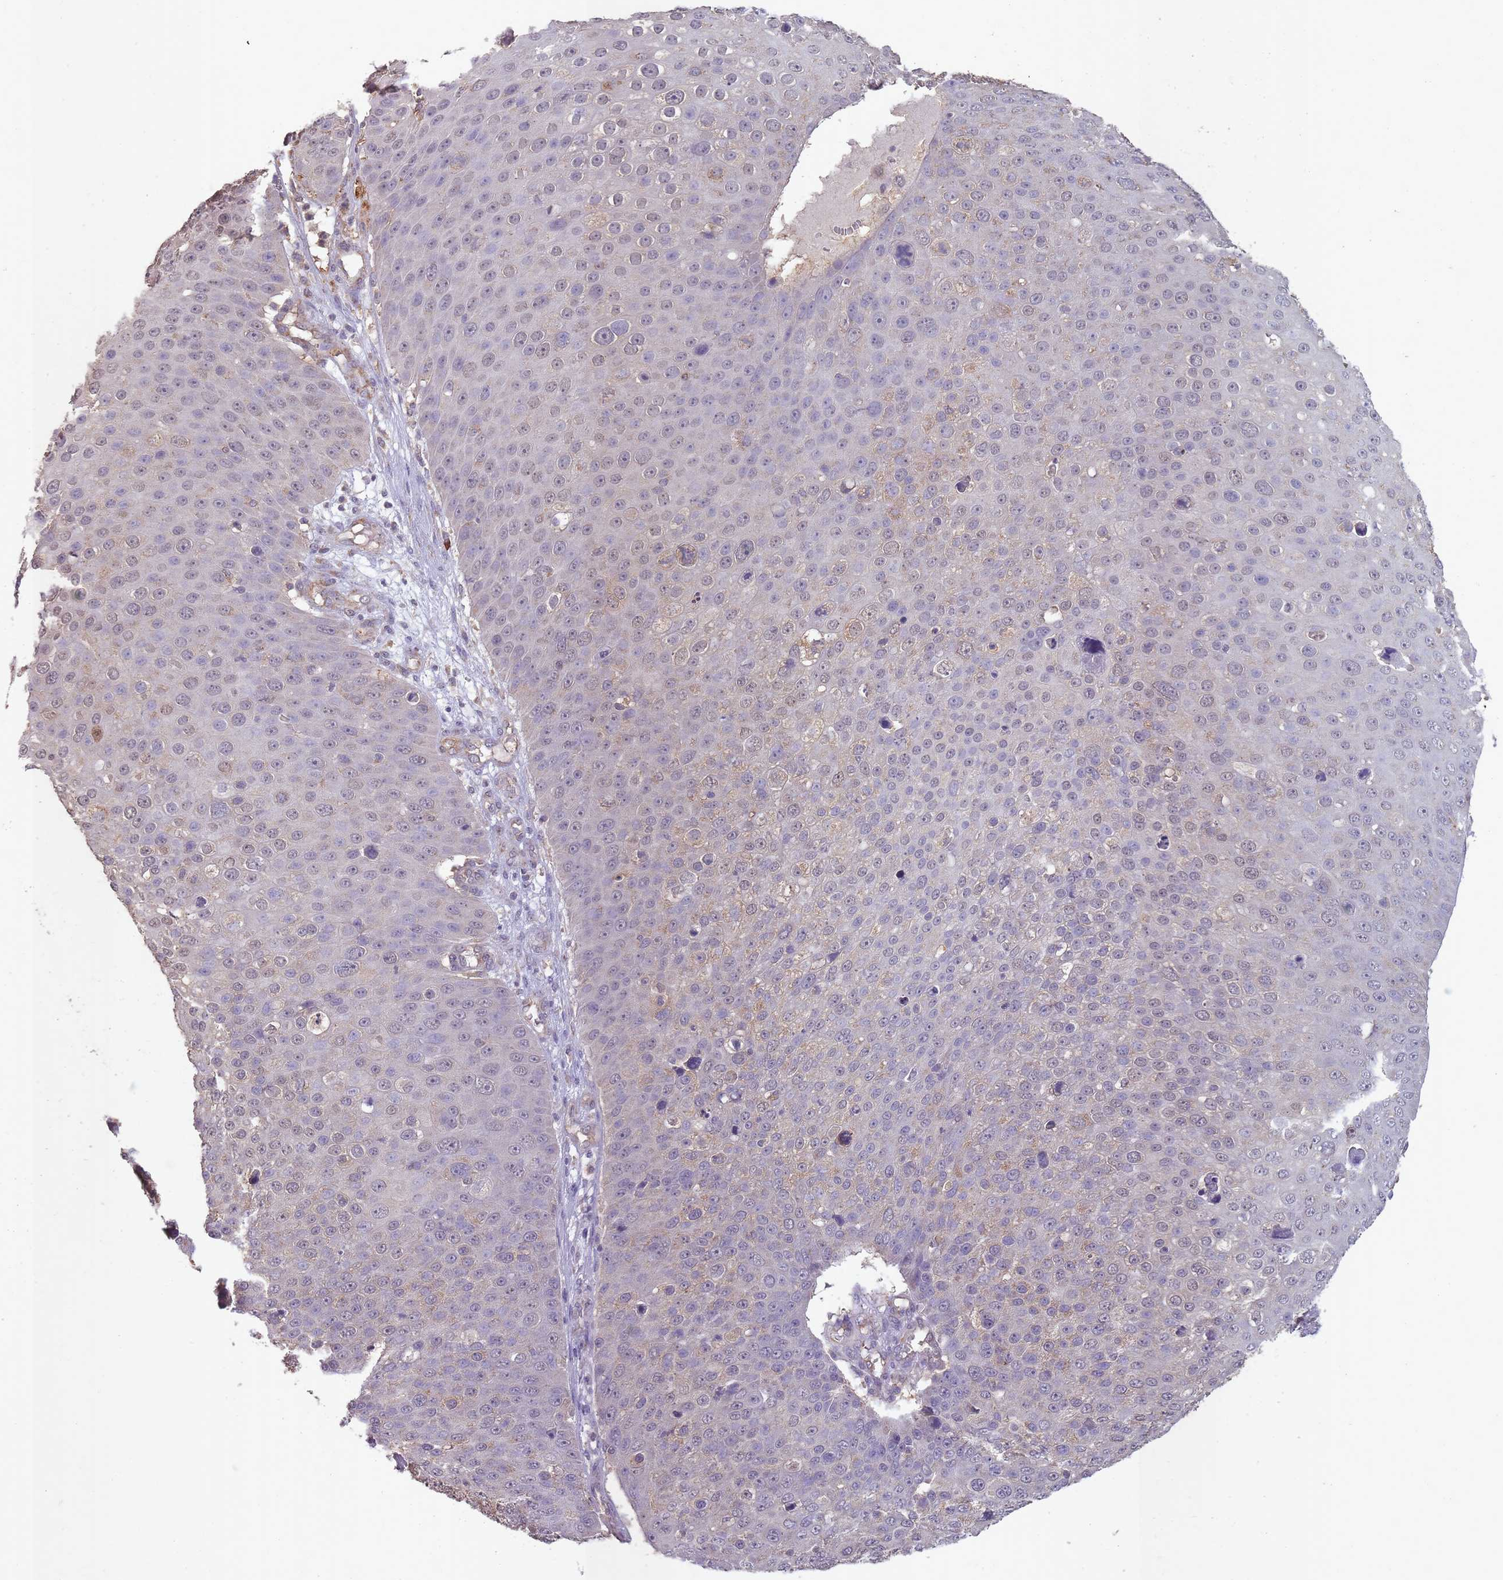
{"staining": {"intensity": "weak", "quantity": "<25%", "location": "cytoplasmic/membranous"}, "tissue": "skin cancer", "cell_type": "Tumor cells", "image_type": "cancer", "snomed": [{"axis": "morphology", "description": "Squamous cell carcinoma, NOS"}, {"axis": "topography", "description": "Skin"}], "caption": "An IHC photomicrograph of skin cancer (squamous cell carcinoma) is shown. There is no staining in tumor cells of skin cancer (squamous cell carcinoma).", "gene": "SANBR", "patient": {"sex": "male", "age": 71}}